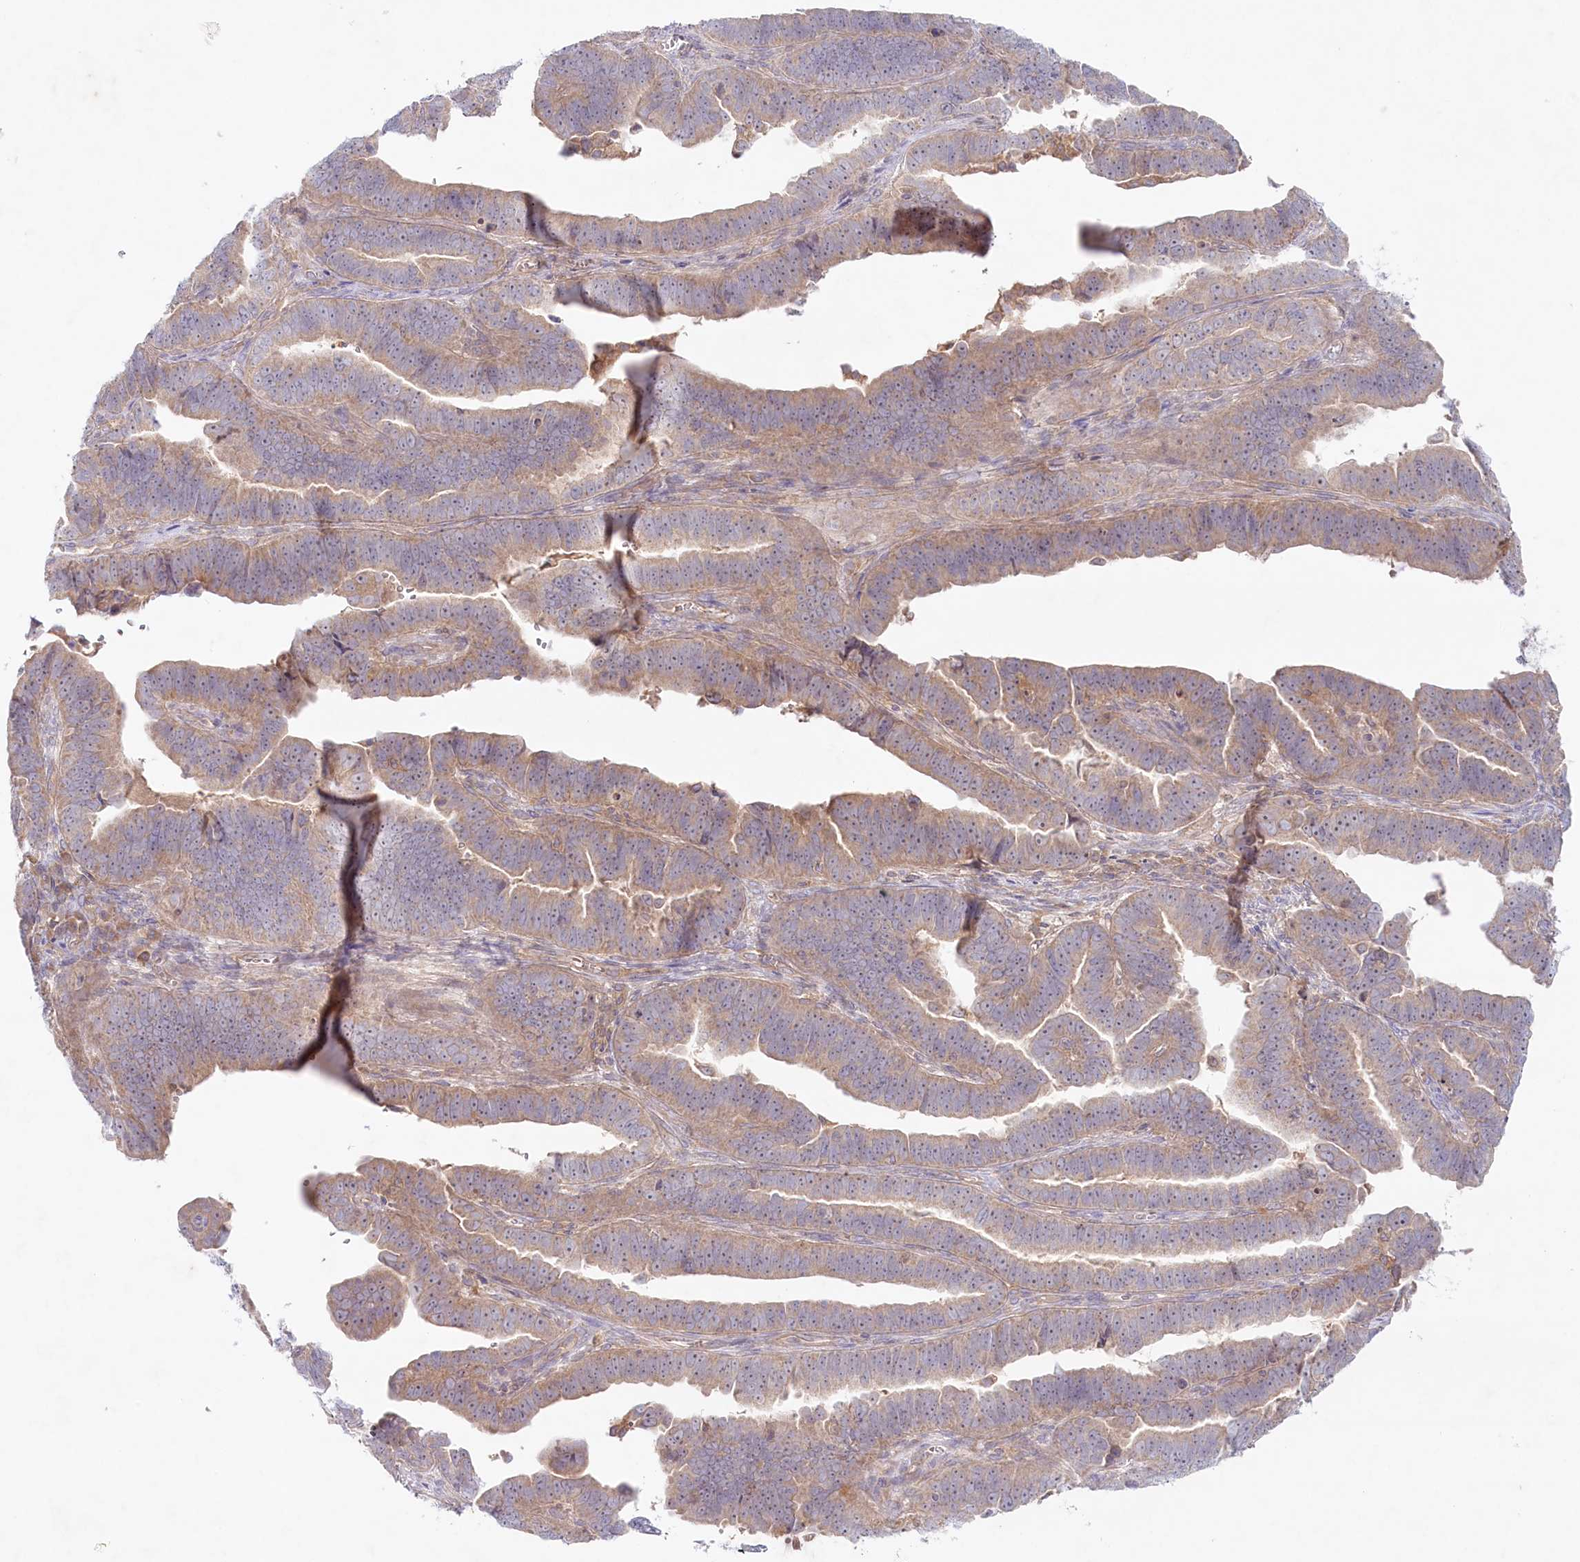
{"staining": {"intensity": "weak", "quantity": ">75%", "location": "cytoplasmic/membranous"}, "tissue": "endometrial cancer", "cell_type": "Tumor cells", "image_type": "cancer", "snomed": [{"axis": "morphology", "description": "Adenocarcinoma, NOS"}, {"axis": "topography", "description": "Endometrium"}], "caption": "A micrograph showing weak cytoplasmic/membranous expression in about >75% of tumor cells in endometrial cancer, as visualized by brown immunohistochemical staining.", "gene": "TNIP1", "patient": {"sex": "female", "age": 75}}